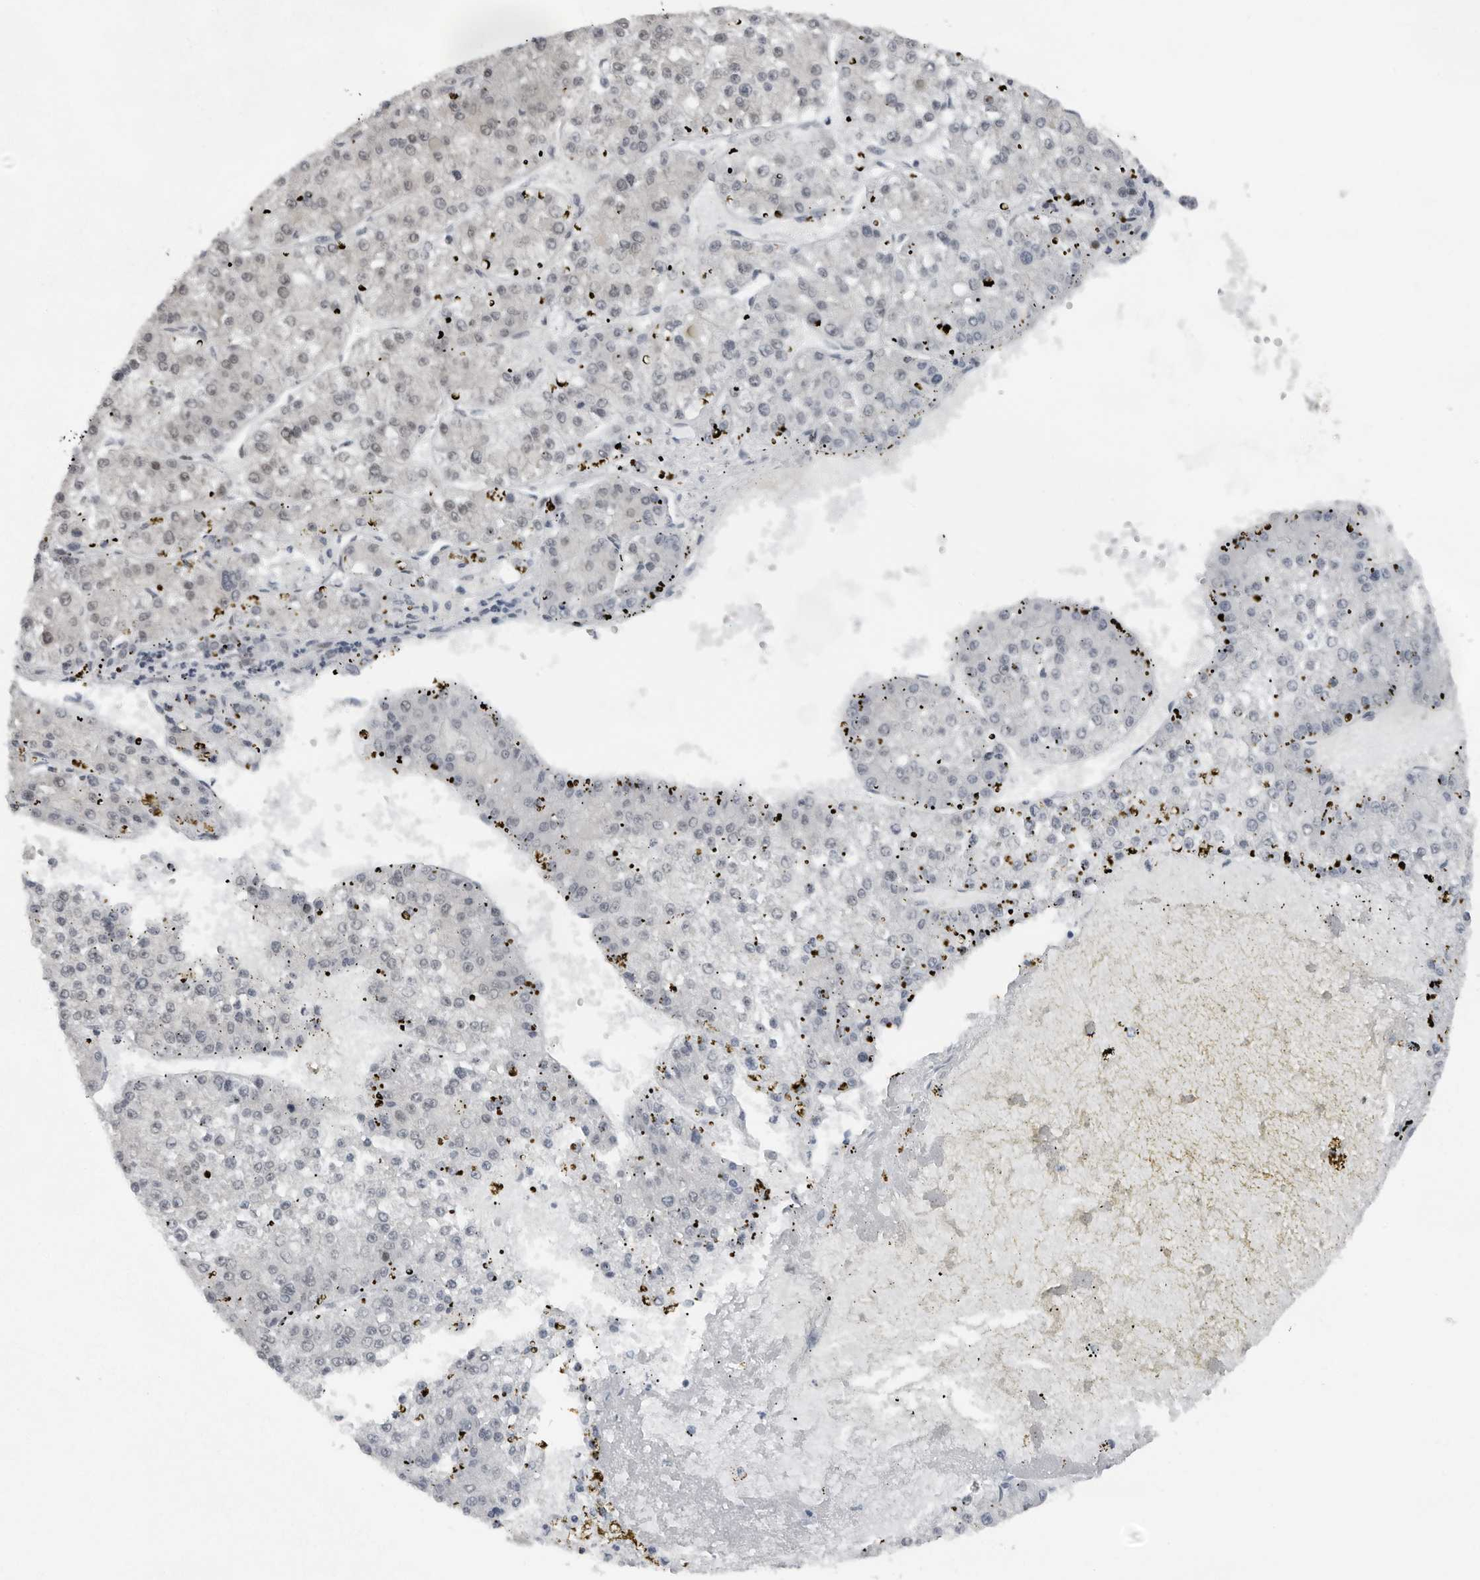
{"staining": {"intensity": "negative", "quantity": "none", "location": "none"}, "tissue": "liver cancer", "cell_type": "Tumor cells", "image_type": "cancer", "snomed": [{"axis": "morphology", "description": "Carcinoma, Hepatocellular, NOS"}, {"axis": "topography", "description": "Liver"}], "caption": "A micrograph of liver hepatocellular carcinoma stained for a protein demonstrates no brown staining in tumor cells.", "gene": "PPP1R42", "patient": {"sex": "female", "age": 73}}